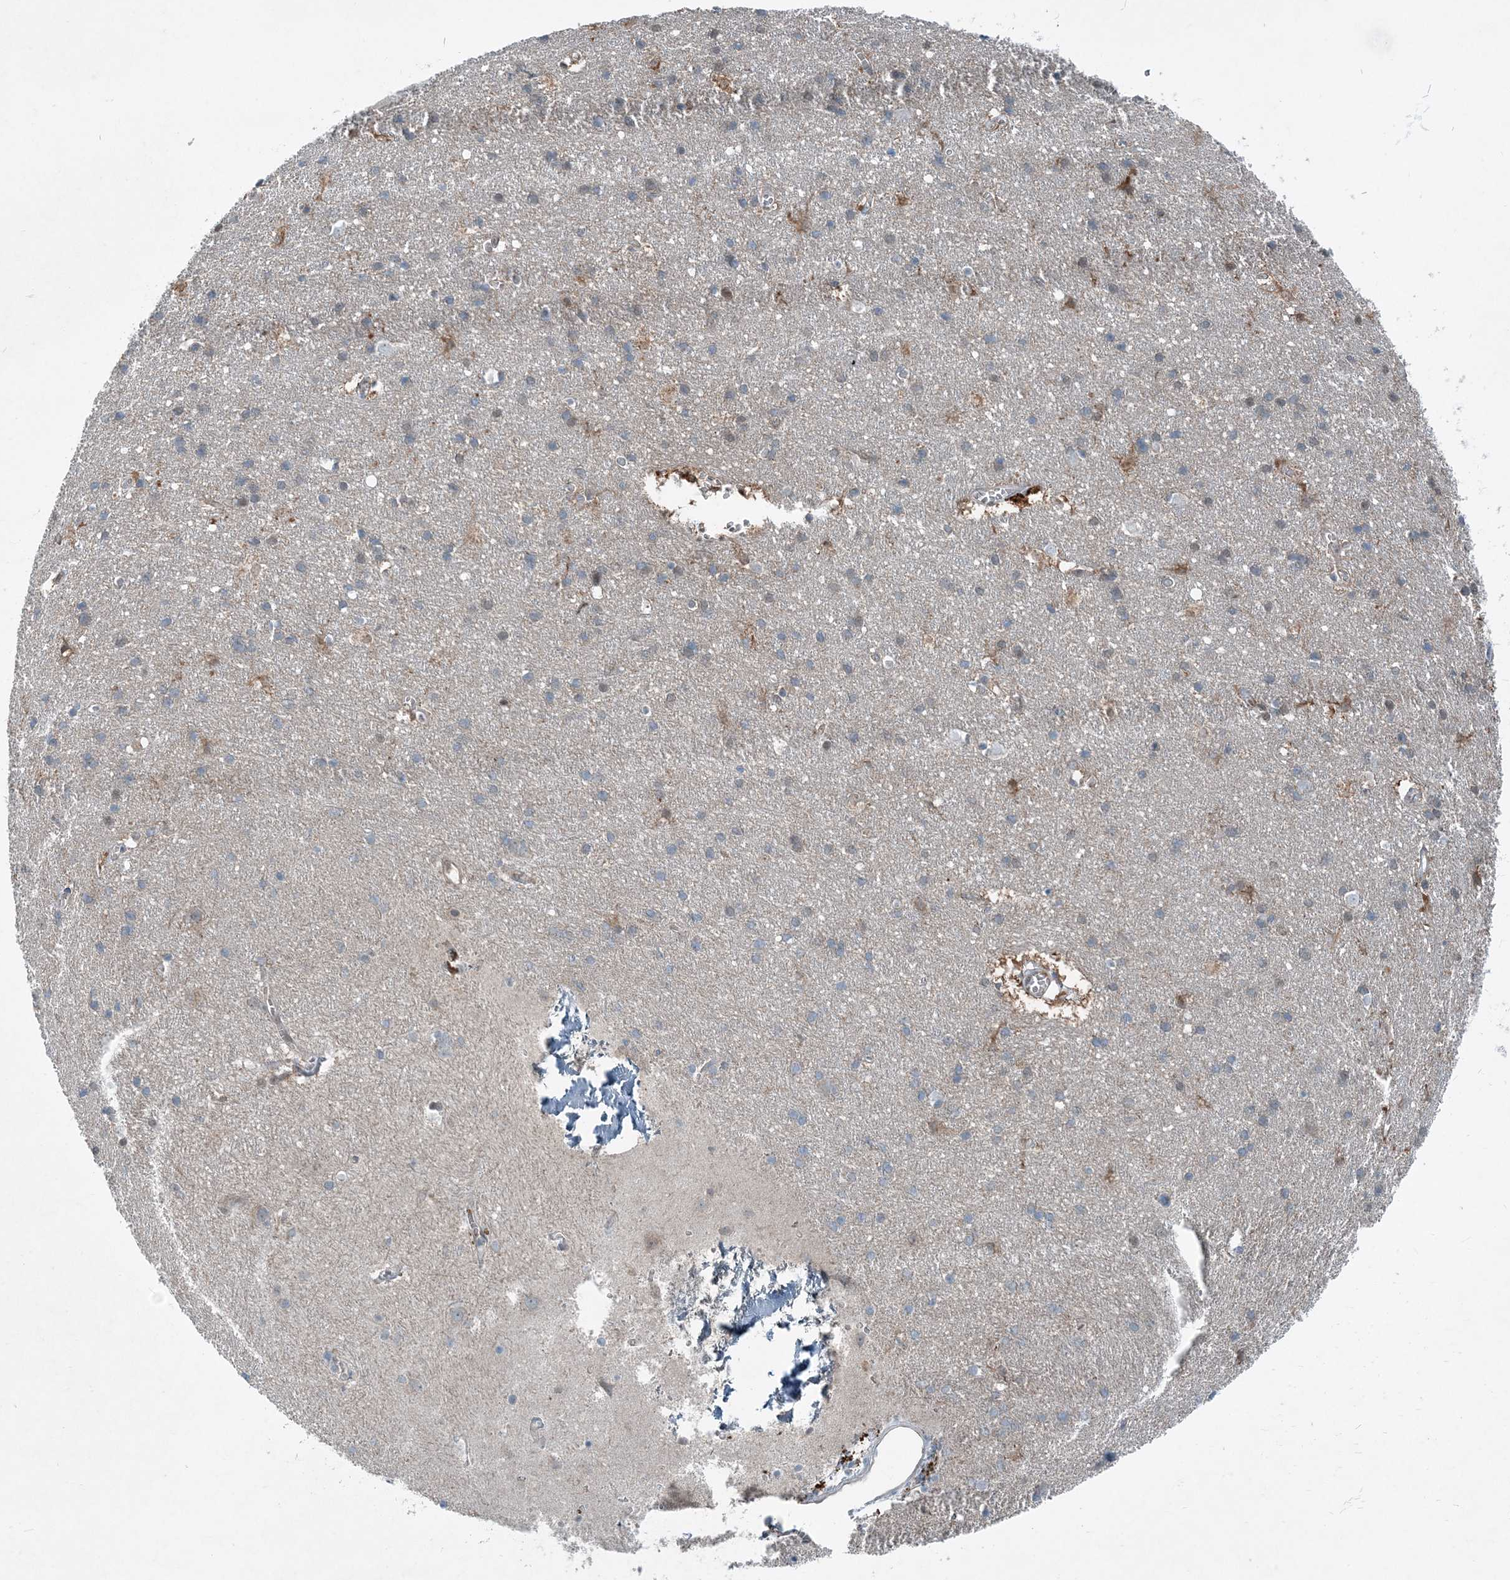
{"staining": {"intensity": "weak", "quantity": "25%-75%", "location": "cytoplasmic/membranous"}, "tissue": "cerebral cortex", "cell_type": "Endothelial cells", "image_type": "normal", "snomed": [{"axis": "morphology", "description": "Normal tissue, NOS"}, {"axis": "topography", "description": "Cerebral cortex"}], "caption": "A brown stain shows weak cytoplasmic/membranous staining of a protein in endothelial cells of unremarkable cerebral cortex. Using DAB (brown) and hematoxylin (blue) stains, captured at high magnification using brightfield microscopy.", "gene": "ARMH1", "patient": {"sex": "male", "age": 54}}